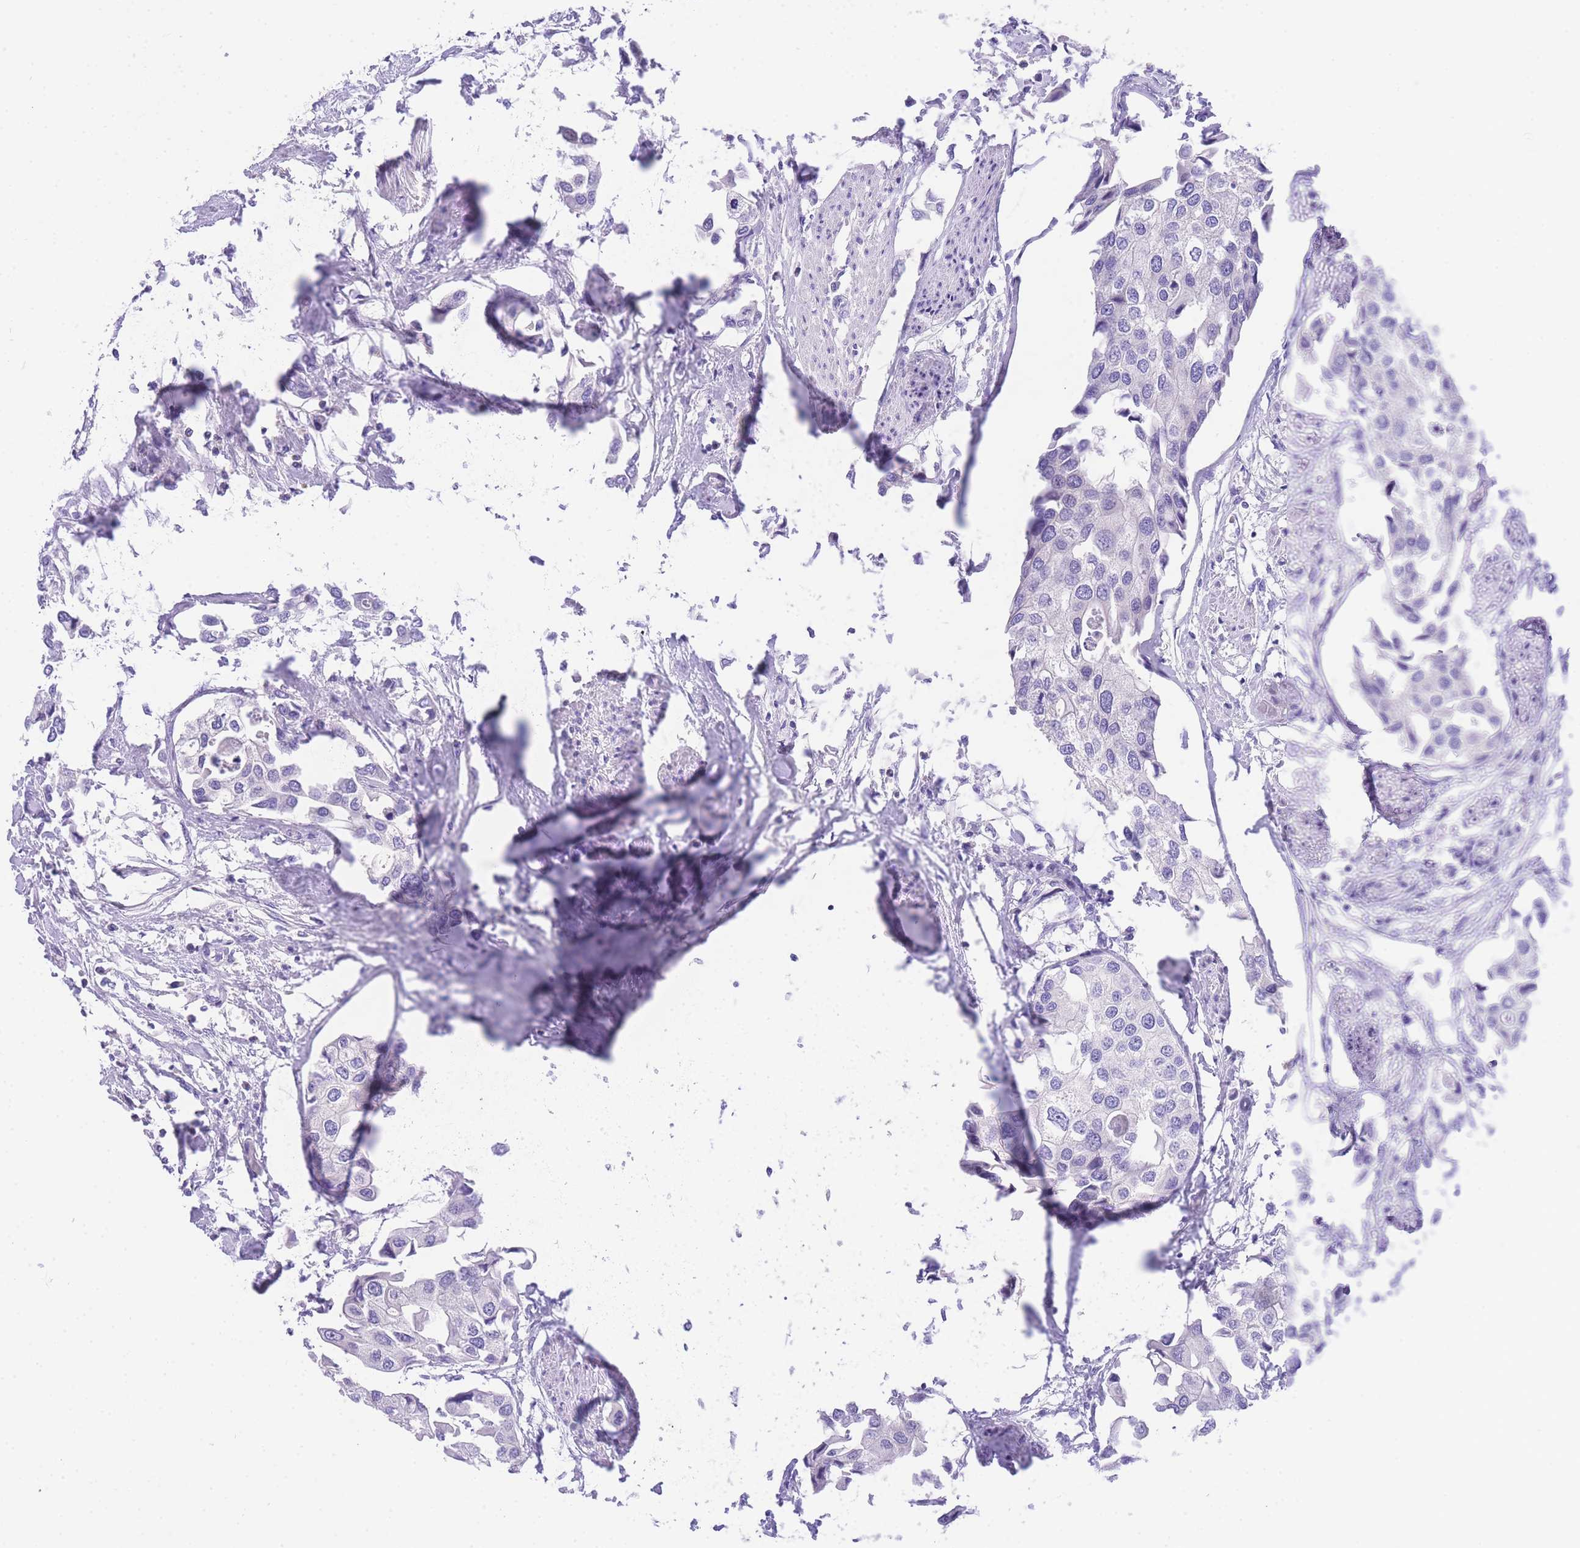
{"staining": {"intensity": "negative", "quantity": "none", "location": "none"}, "tissue": "urothelial cancer", "cell_type": "Tumor cells", "image_type": "cancer", "snomed": [{"axis": "morphology", "description": "Urothelial carcinoma, High grade"}, {"axis": "topography", "description": "Urinary bladder"}], "caption": "Urothelial carcinoma (high-grade) stained for a protein using IHC displays no staining tumor cells.", "gene": "TIFAB", "patient": {"sex": "male", "age": 64}}